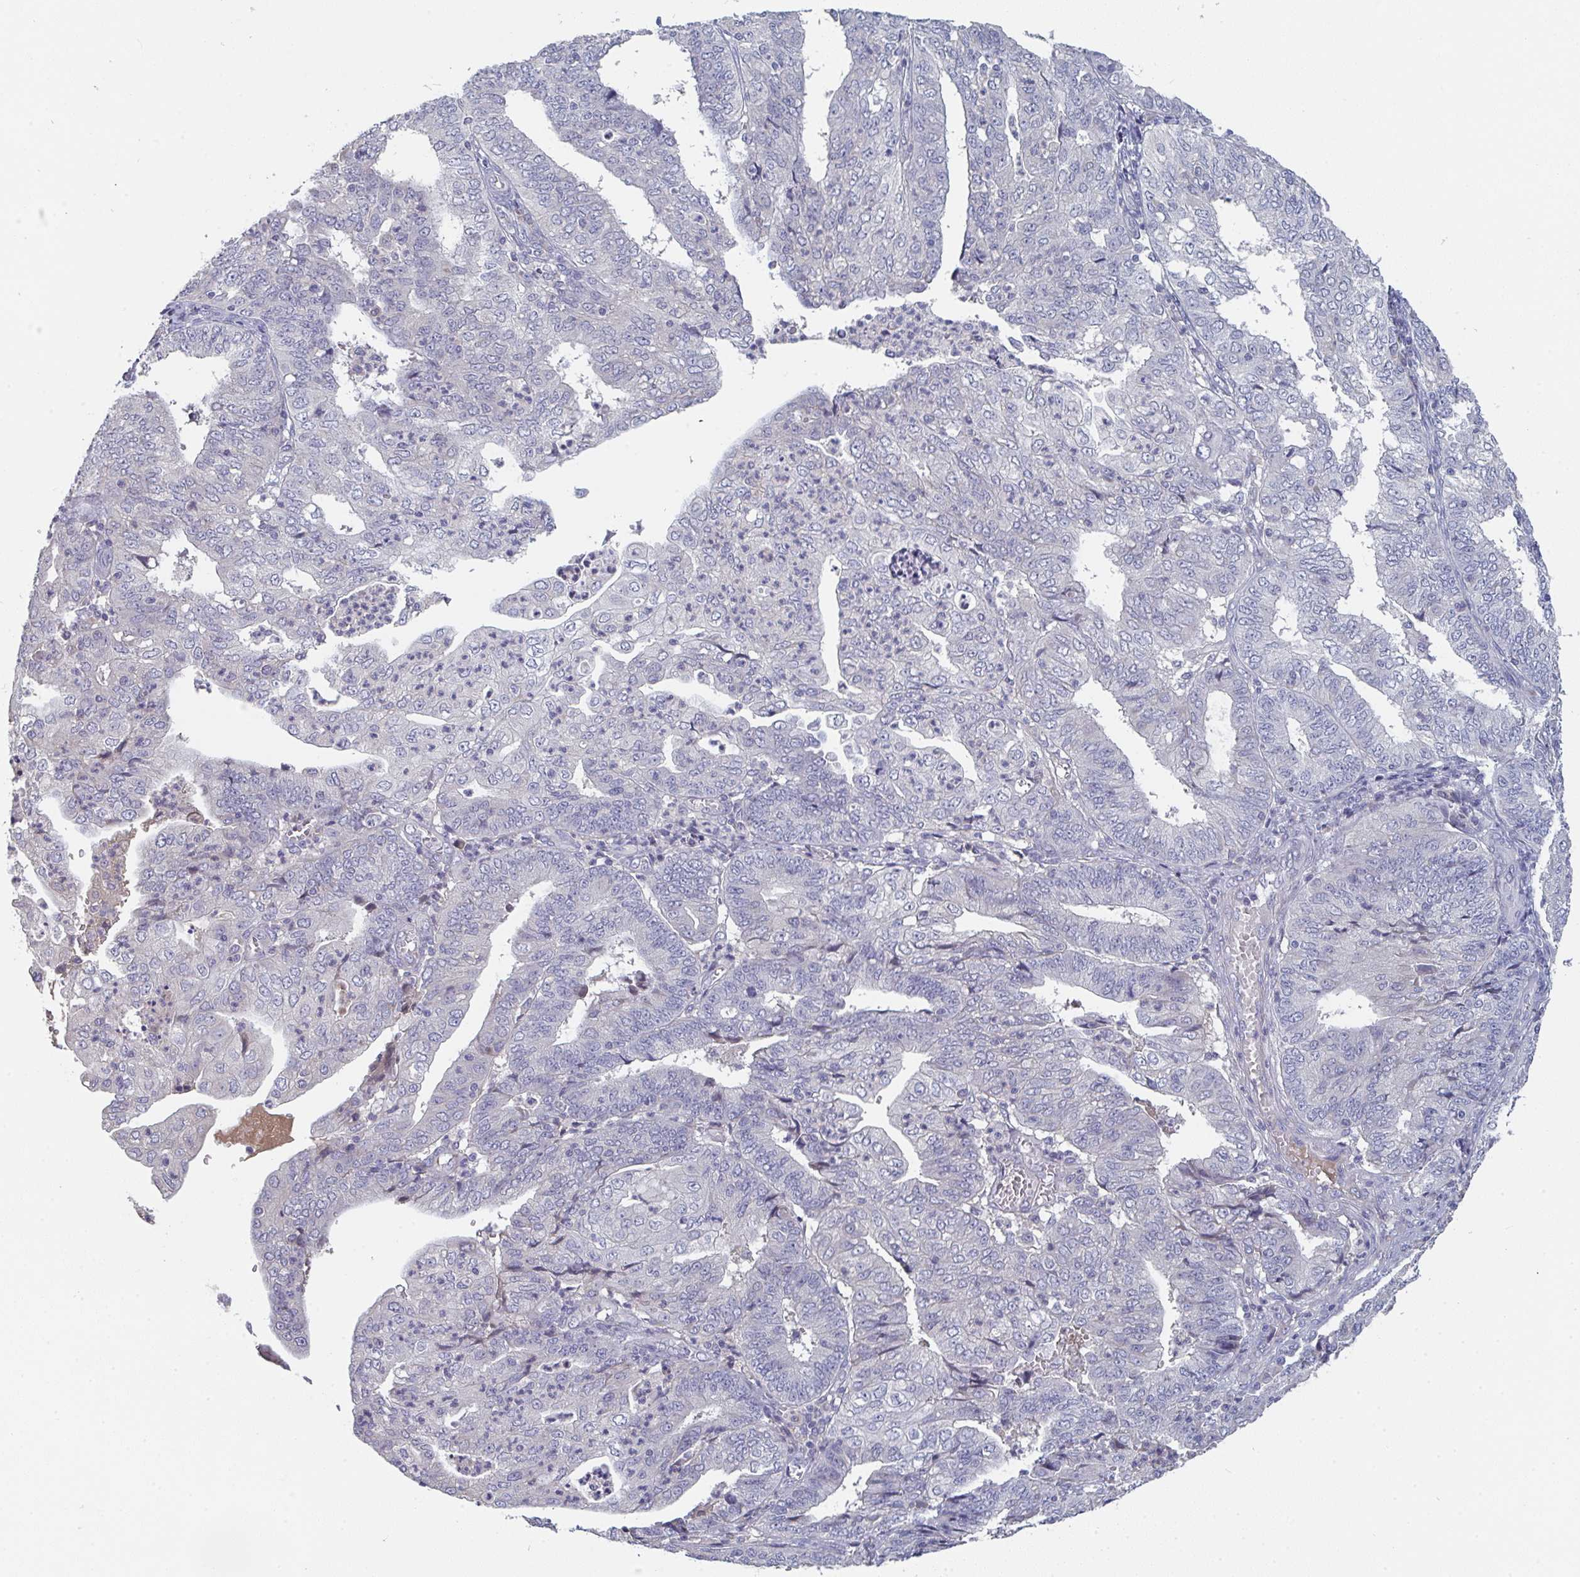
{"staining": {"intensity": "negative", "quantity": "none", "location": "none"}, "tissue": "endometrial cancer", "cell_type": "Tumor cells", "image_type": "cancer", "snomed": [{"axis": "morphology", "description": "Adenocarcinoma, NOS"}, {"axis": "topography", "description": "Endometrium"}], "caption": "High magnification brightfield microscopy of endometrial adenocarcinoma stained with DAB (3,3'-diaminobenzidine) (brown) and counterstained with hematoxylin (blue): tumor cells show no significant expression. (DAB (3,3'-diaminobenzidine) IHC visualized using brightfield microscopy, high magnification).", "gene": "HGFAC", "patient": {"sex": "female", "age": 56}}